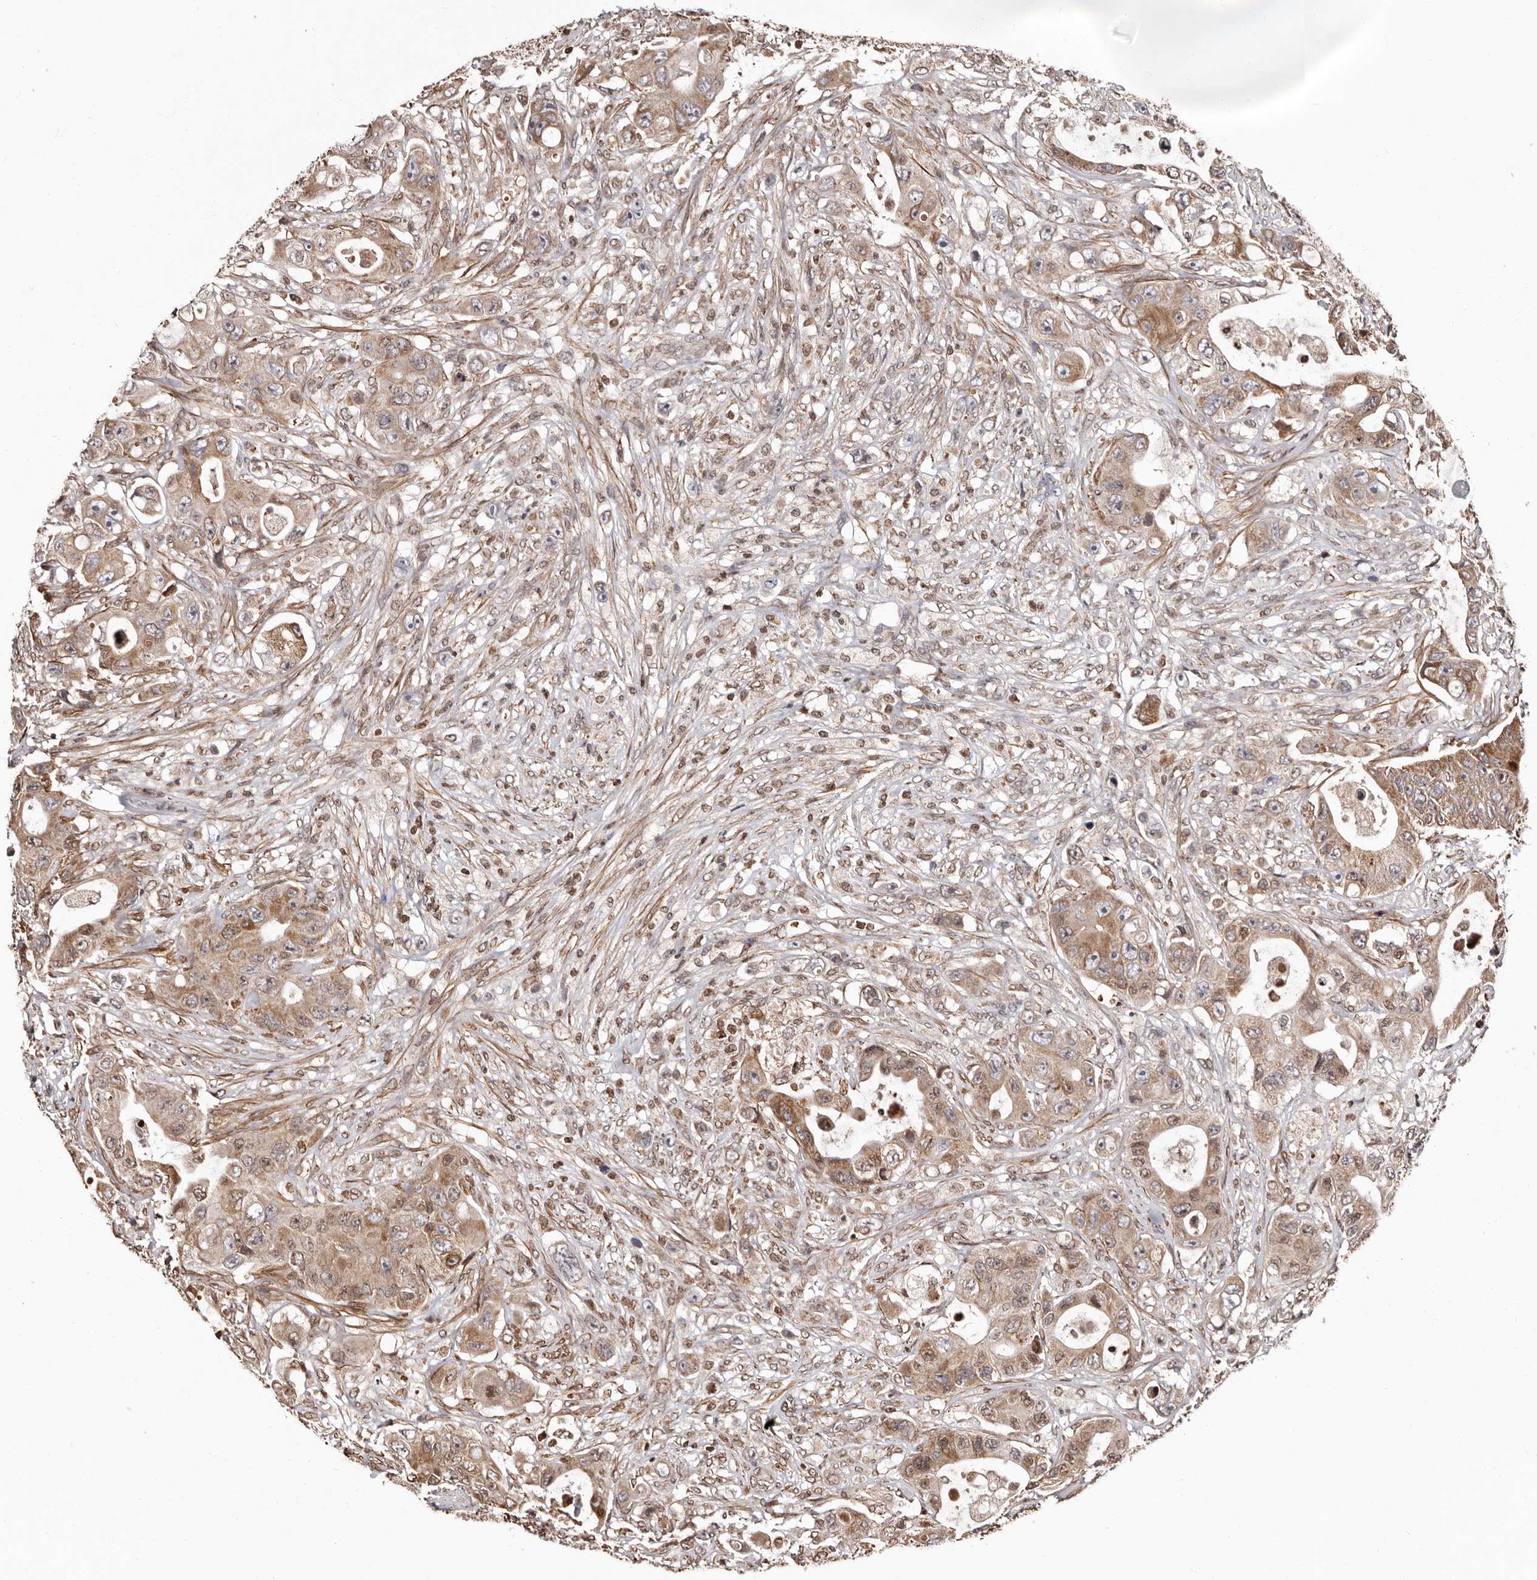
{"staining": {"intensity": "moderate", "quantity": ">75%", "location": "cytoplasmic/membranous"}, "tissue": "colorectal cancer", "cell_type": "Tumor cells", "image_type": "cancer", "snomed": [{"axis": "morphology", "description": "Adenocarcinoma, NOS"}, {"axis": "topography", "description": "Colon"}], "caption": "Protein expression analysis of human colorectal adenocarcinoma reveals moderate cytoplasmic/membranous positivity in approximately >75% of tumor cells. (DAB IHC with brightfield microscopy, high magnification).", "gene": "CCDC190", "patient": {"sex": "female", "age": 46}}